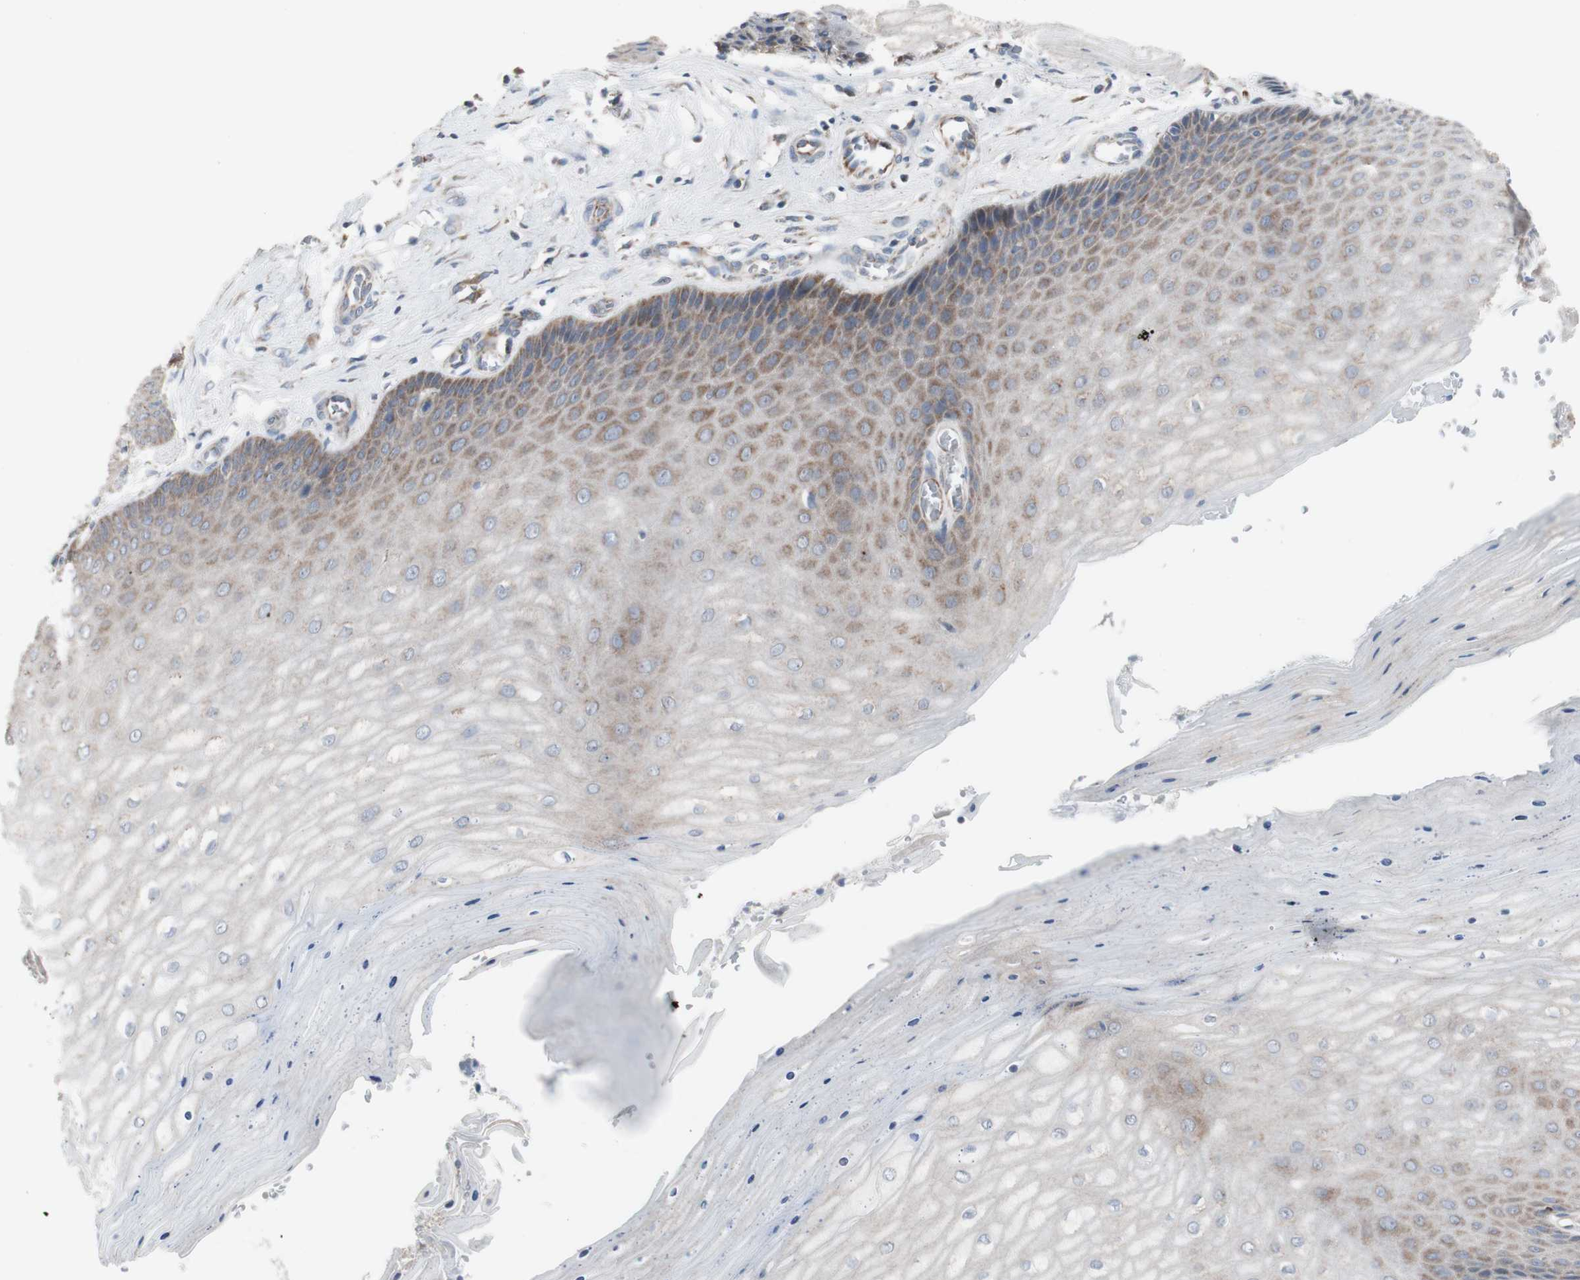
{"staining": {"intensity": "strong", "quantity": "<25%", "location": "cytoplasmic/membranous"}, "tissue": "cervix", "cell_type": "Glandular cells", "image_type": "normal", "snomed": [{"axis": "morphology", "description": "Normal tissue, NOS"}, {"axis": "topography", "description": "Cervix"}], "caption": "Brown immunohistochemical staining in unremarkable cervix shows strong cytoplasmic/membranous expression in about <25% of glandular cells.", "gene": "C3orf52", "patient": {"sex": "female", "age": 55}}